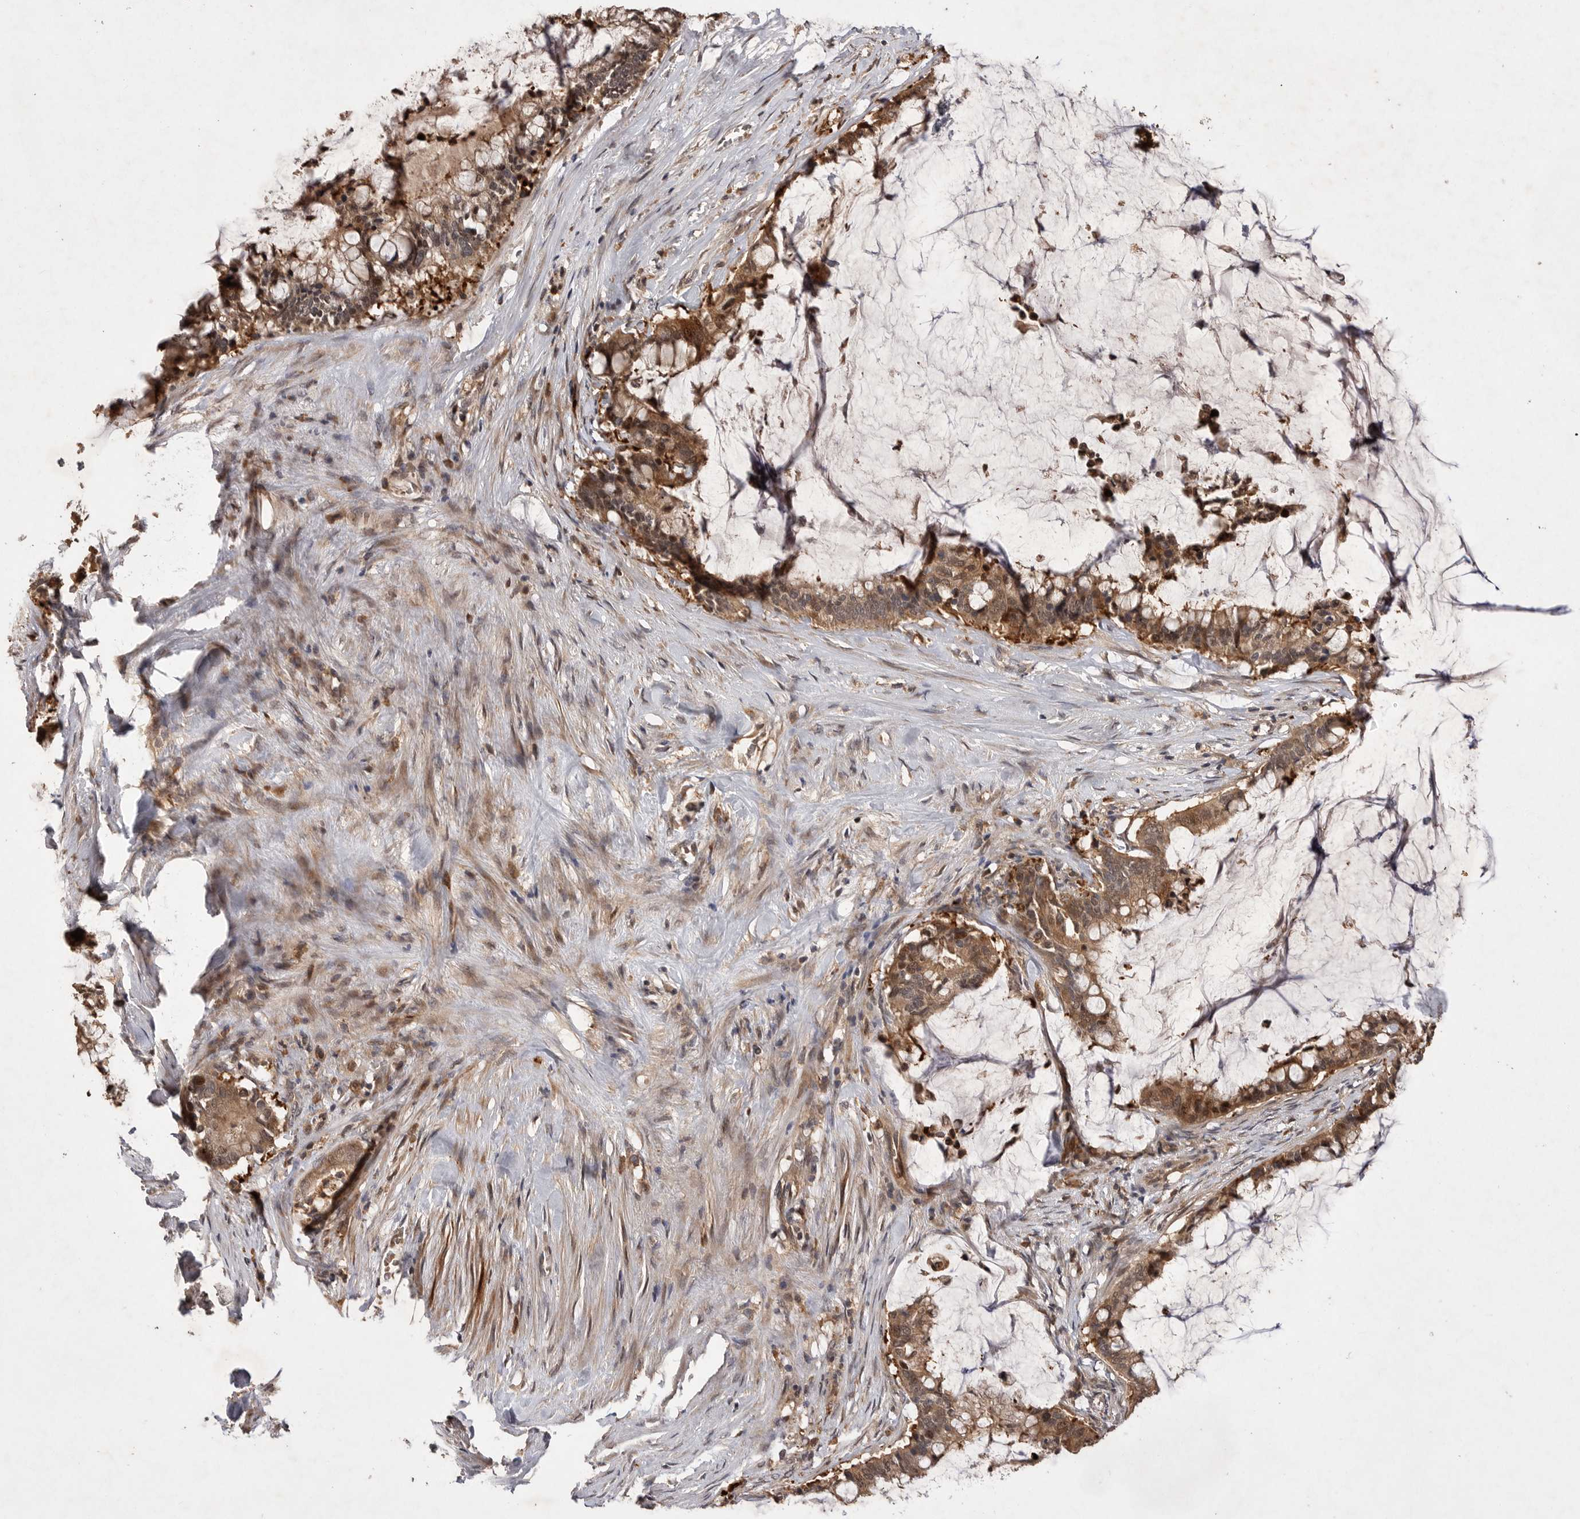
{"staining": {"intensity": "moderate", "quantity": ">75%", "location": "cytoplasmic/membranous"}, "tissue": "pancreatic cancer", "cell_type": "Tumor cells", "image_type": "cancer", "snomed": [{"axis": "morphology", "description": "Adenocarcinoma, NOS"}, {"axis": "topography", "description": "Pancreas"}], "caption": "A medium amount of moderate cytoplasmic/membranous staining is seen in approximately >75% of tumor cells in pancreatic cancer (adenocarcinoma) tissue.", "gene": "VN1R4", "patient": {"sex": "male", "age": 41}}